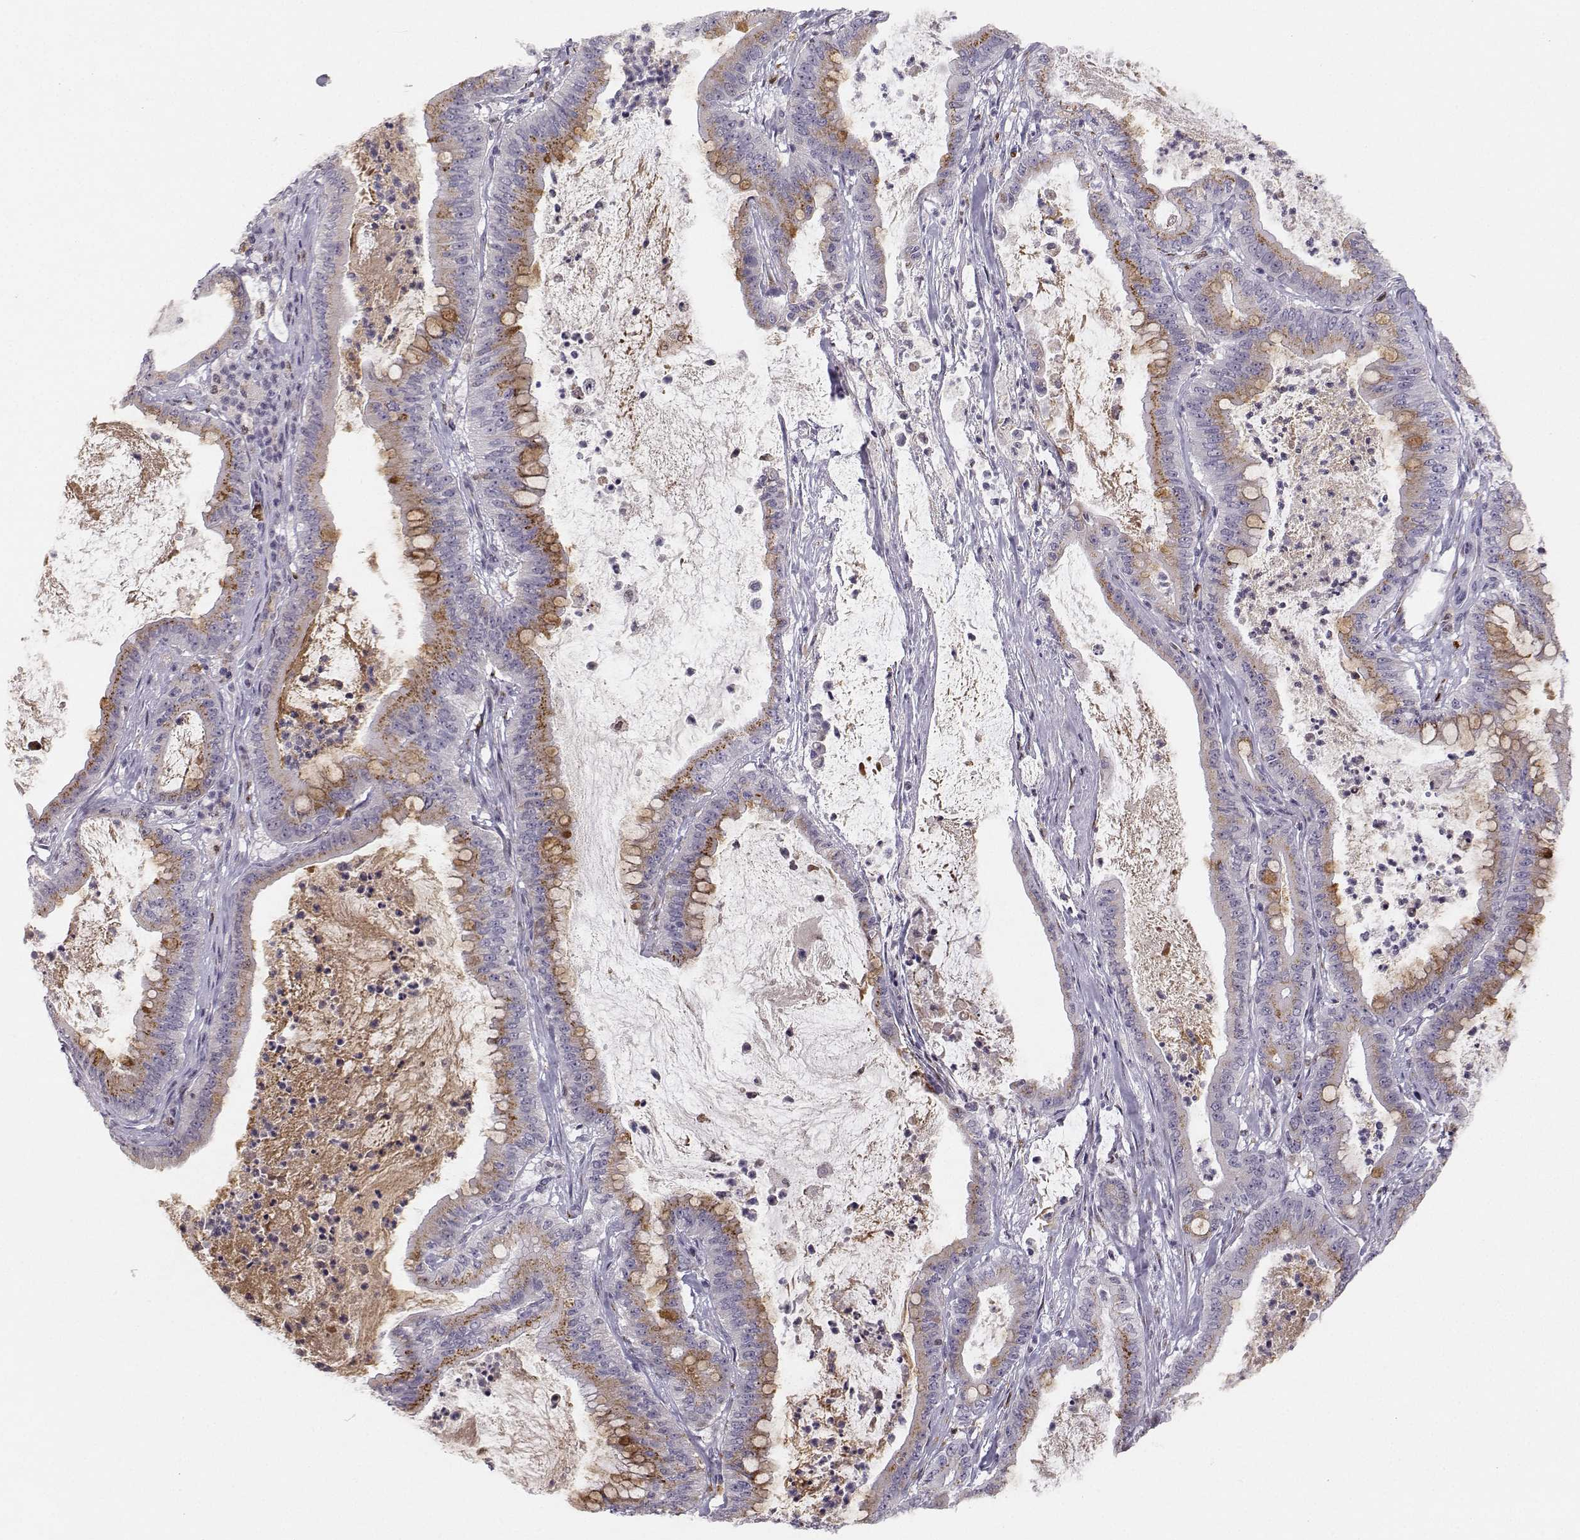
{"staining": {"intensity": "moderate", "quantity": "<25%", "location": "cytoplasmic/membranous"}, "tissue": "pancreatic cancer", "cell_type": "Tumor cells", "image_type": "cancer", "snomed": [{"axis": "morphology", "description": "Adenocarcinoma, NOS"}, {"axis": "topography", "description": "Pancreas"}], "caption": "An immunohistochemistry (IHC) image of neoplastic tissue is shown. Protein staining in brown shows moderate cytoplasmic/membranous positivity in pancreatic adenocarcinoma within tumor cells.", "gene": "HTR7", "patient": {"sex": "male", "age": 71}}